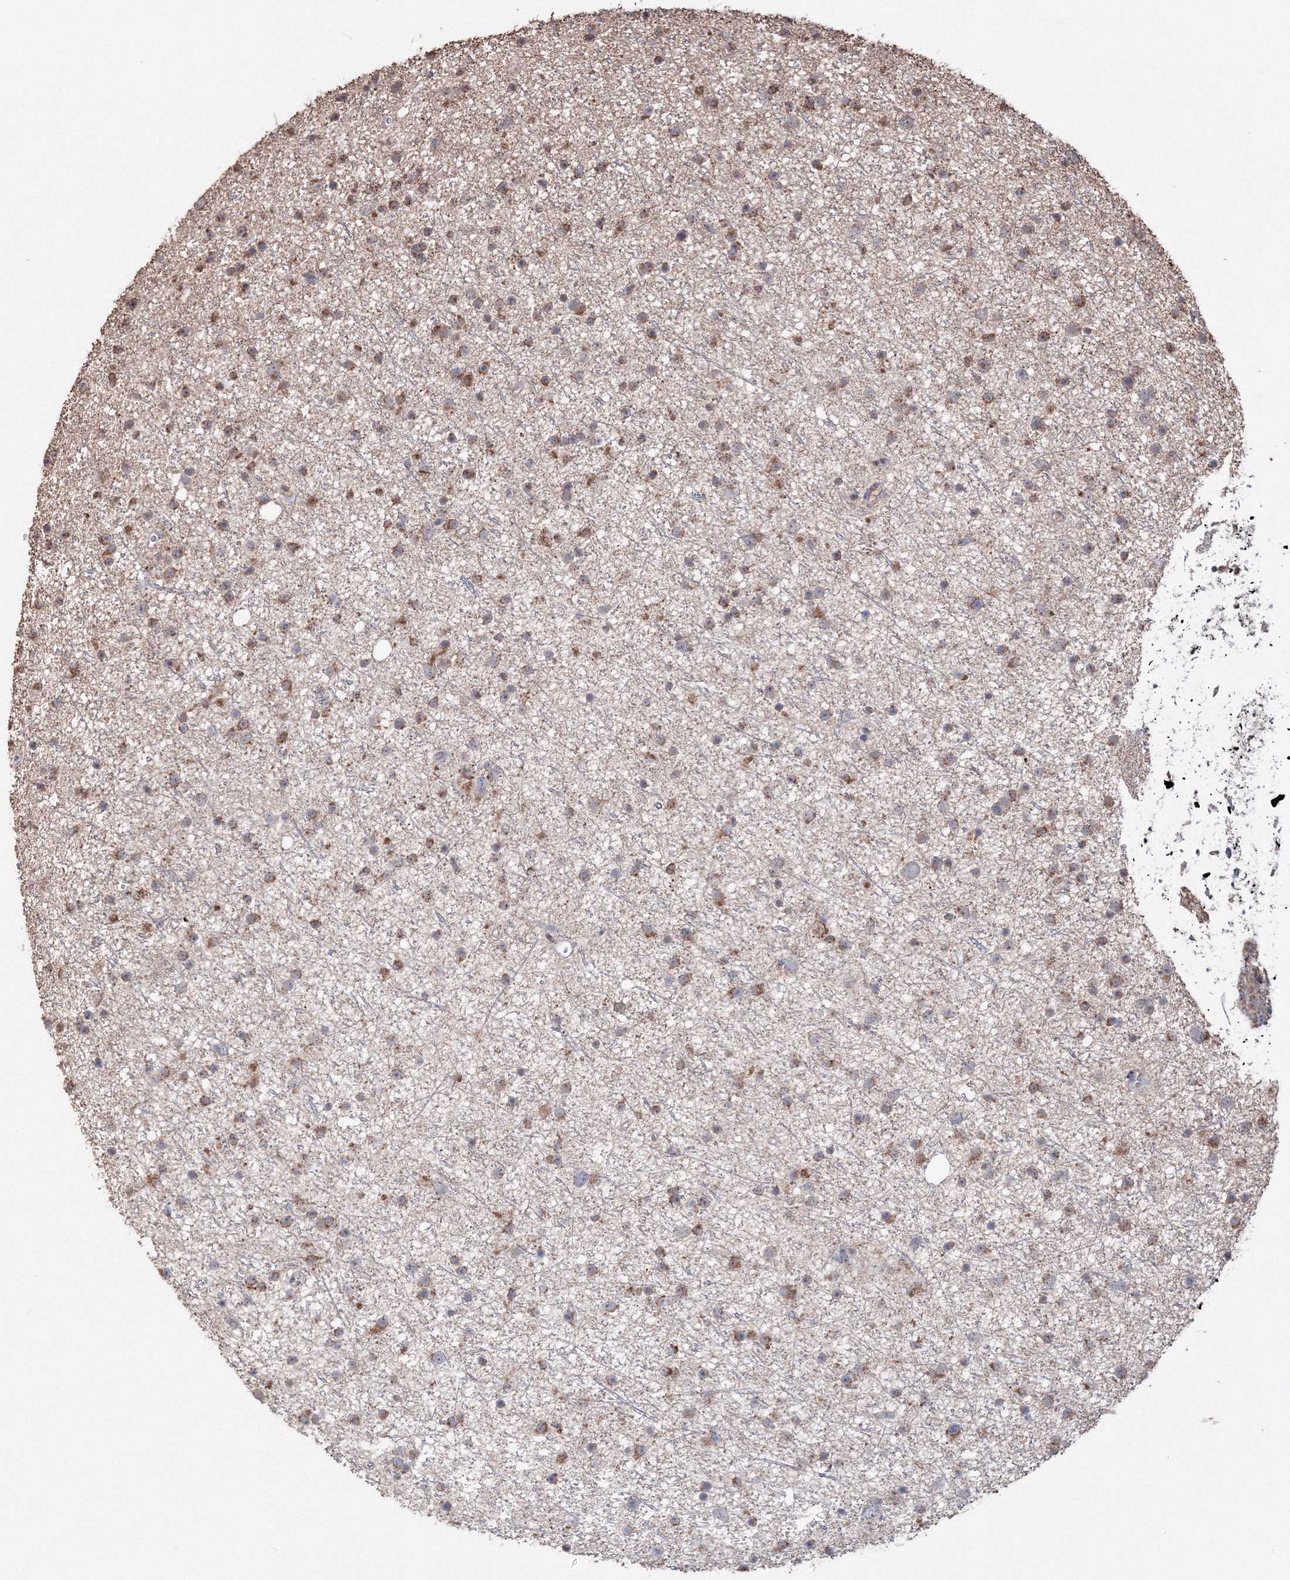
{"staining": {"intensity": "moderate", "quantity": ">75%", "location": "cytoplasmic/membranous"}, "tissue": "glioma", "cell_type": "Tumor cells", "image_type": "cancer", "snomed": [{"axis": "morphology", "description": "Glioma, malignant, Low grade"}, {"axis": "topography", "description": "Cerebral cortex"}], "caption": "Protein analysis of glioma tissue shows moderate cytoplasmic/membranous positivity in about >75% of tumor cells.", "gene": "PEX13", "patient": {"sex": "female", "age": 39}}